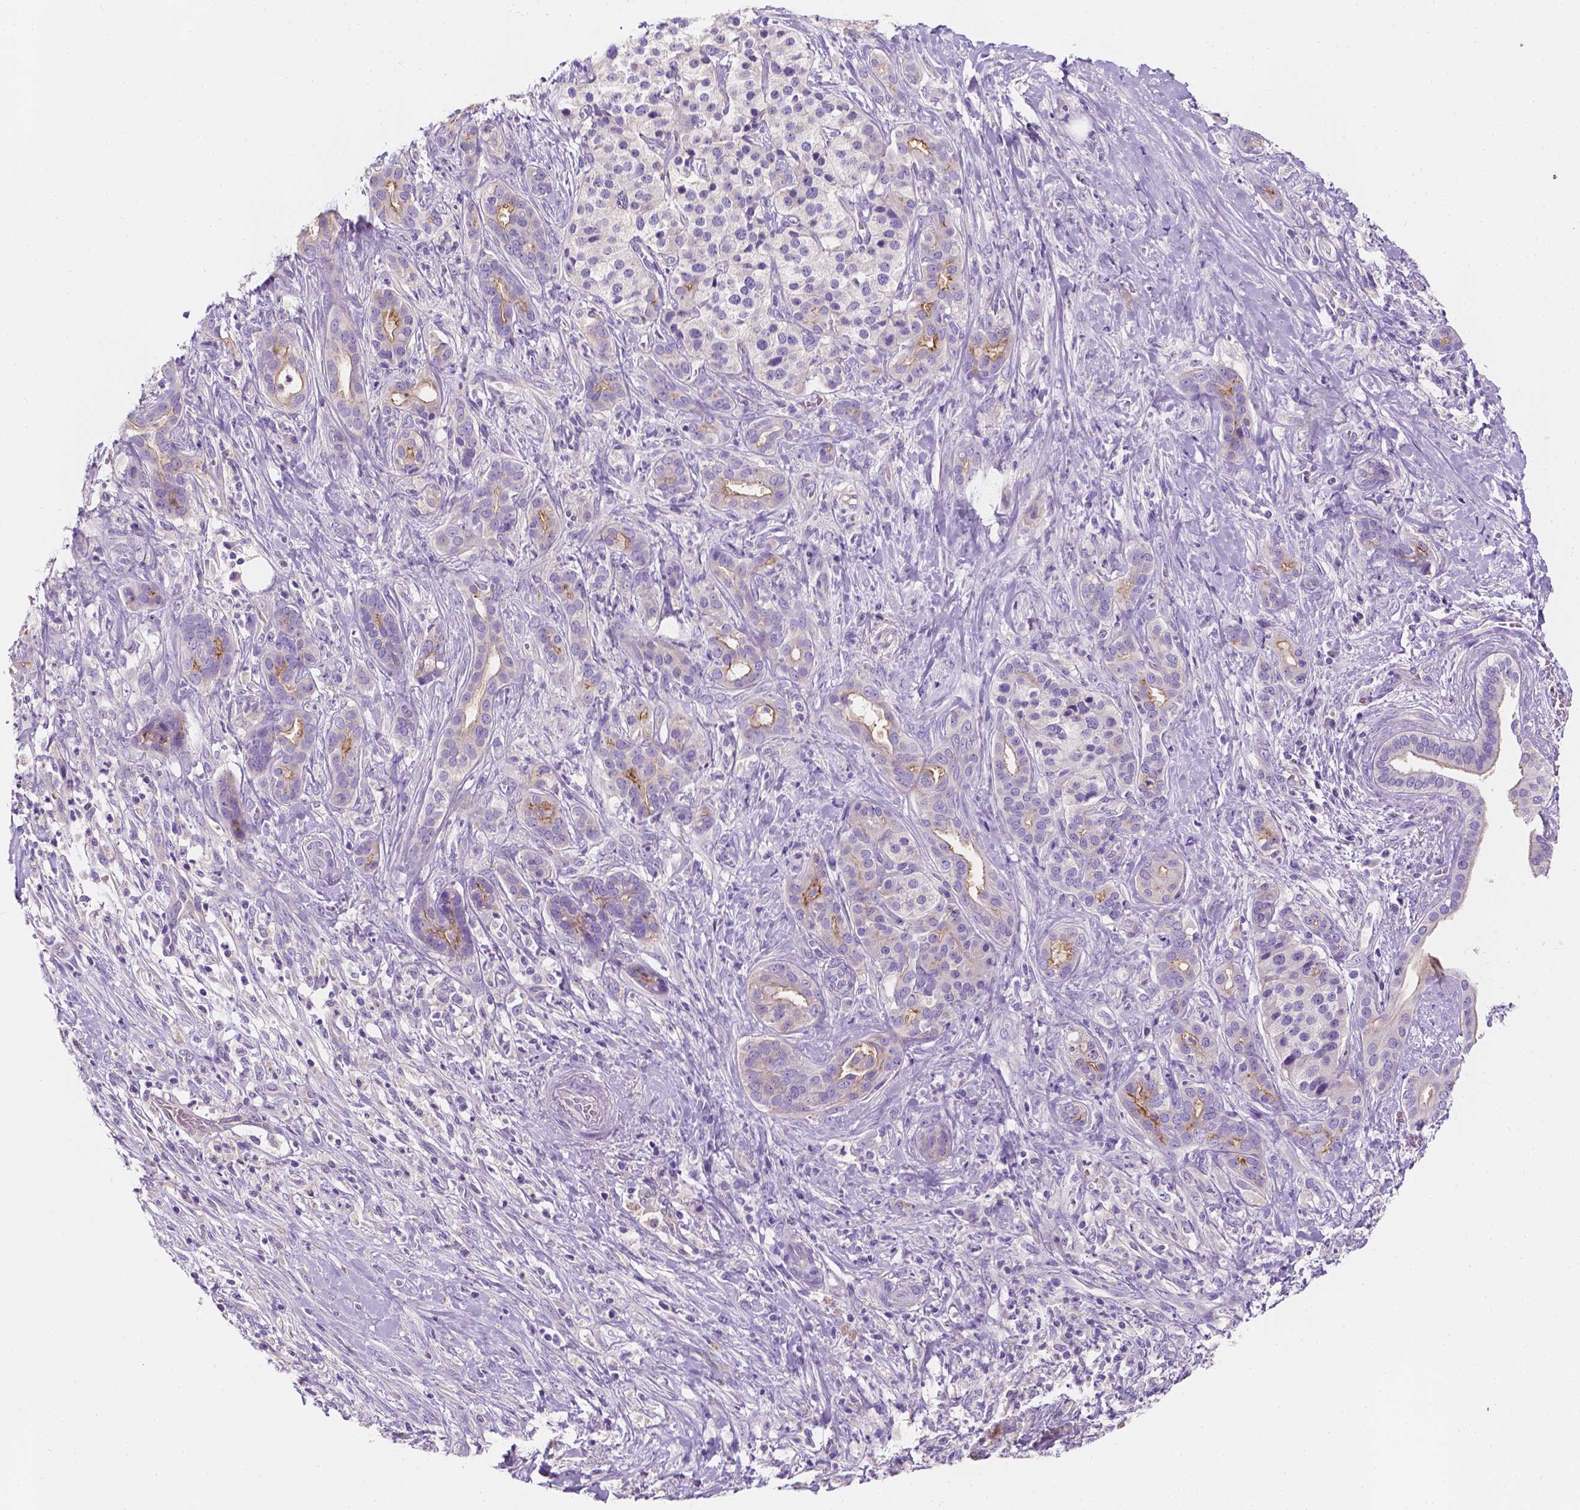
{"staining": {"intensity": "negative", "quantity": "none", "location": "none"}, "tissue": "pancreatic cancer", "cell_type": "Tumor cells", "image_type": "cancer", "snomed": [{"axis": "morphology", "description": "Normal tissue, NOS"}, {"axis": "morphology", "description": "Inflammation, NOS"}, {"axis": "morphology", "description": "Adenocarcinoma, NOS"}, {"axis": "topography", "description": "Pancreas"}], "caption": "Protein analysis of pancreatic adenocarcinoma reveals no significant positivity in tumor cells.", "gene": "SIRT2", "patient": {"sex": "male", "age": 57}}